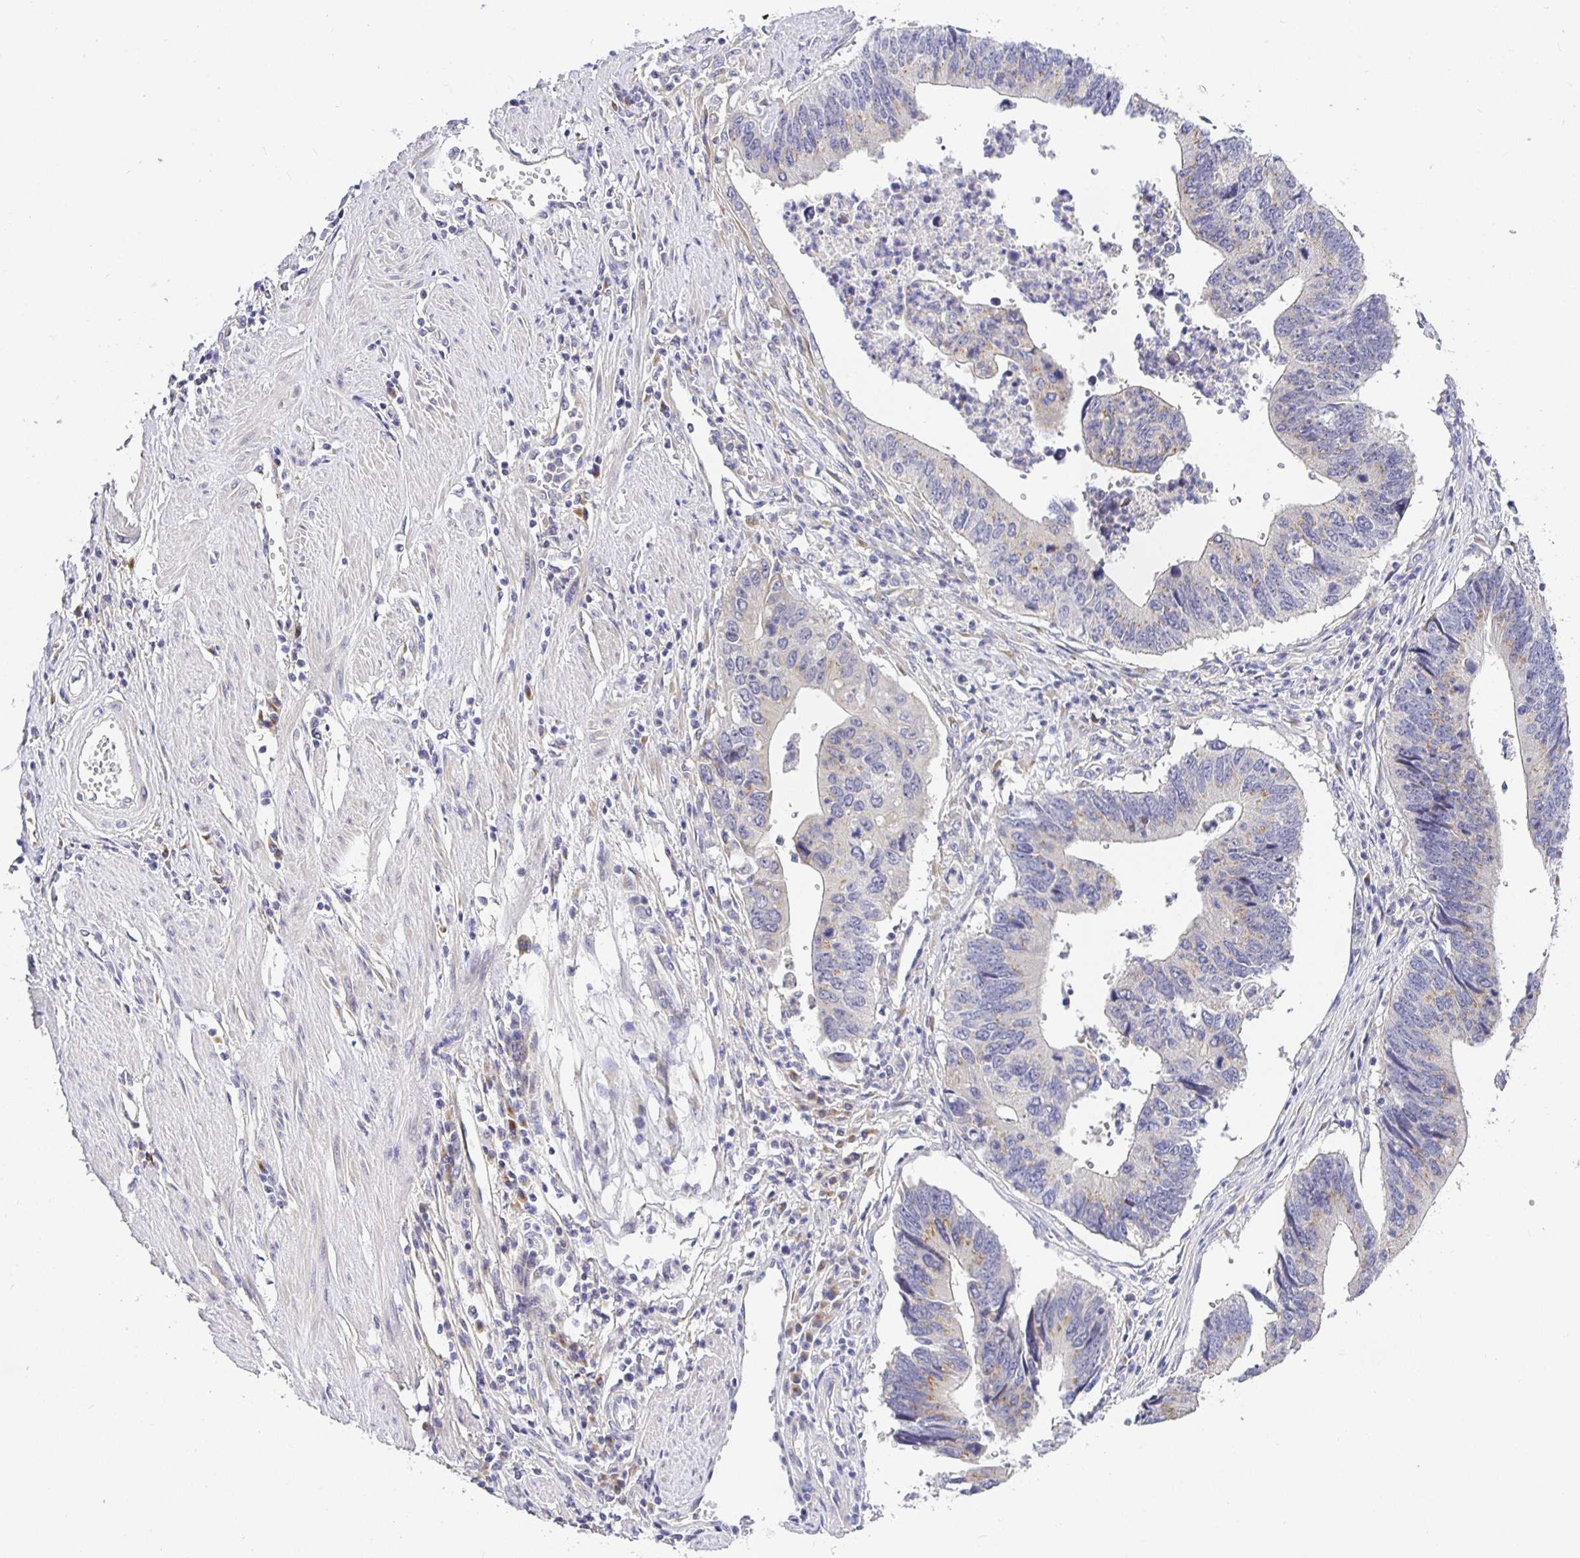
{"staining": {"intensity": "weak", "quantity": "<25%", "location": "cytoplasmic/membranous"}, "tissue": "stomach cancer", "cell_type": "Tumor cells", "image_type": "cancer", "snomed": [{"axis": "morphology", "description": "Adenocarcinoma, NOS"}, {"axis": "topography", "description": "Stomach"}], "caption": "Tumor cells show no significant positivity in stomach cancer (adenocarcinoma).", "gene": "OPALIN", "patient": {"sex": "male", "age": 59}}